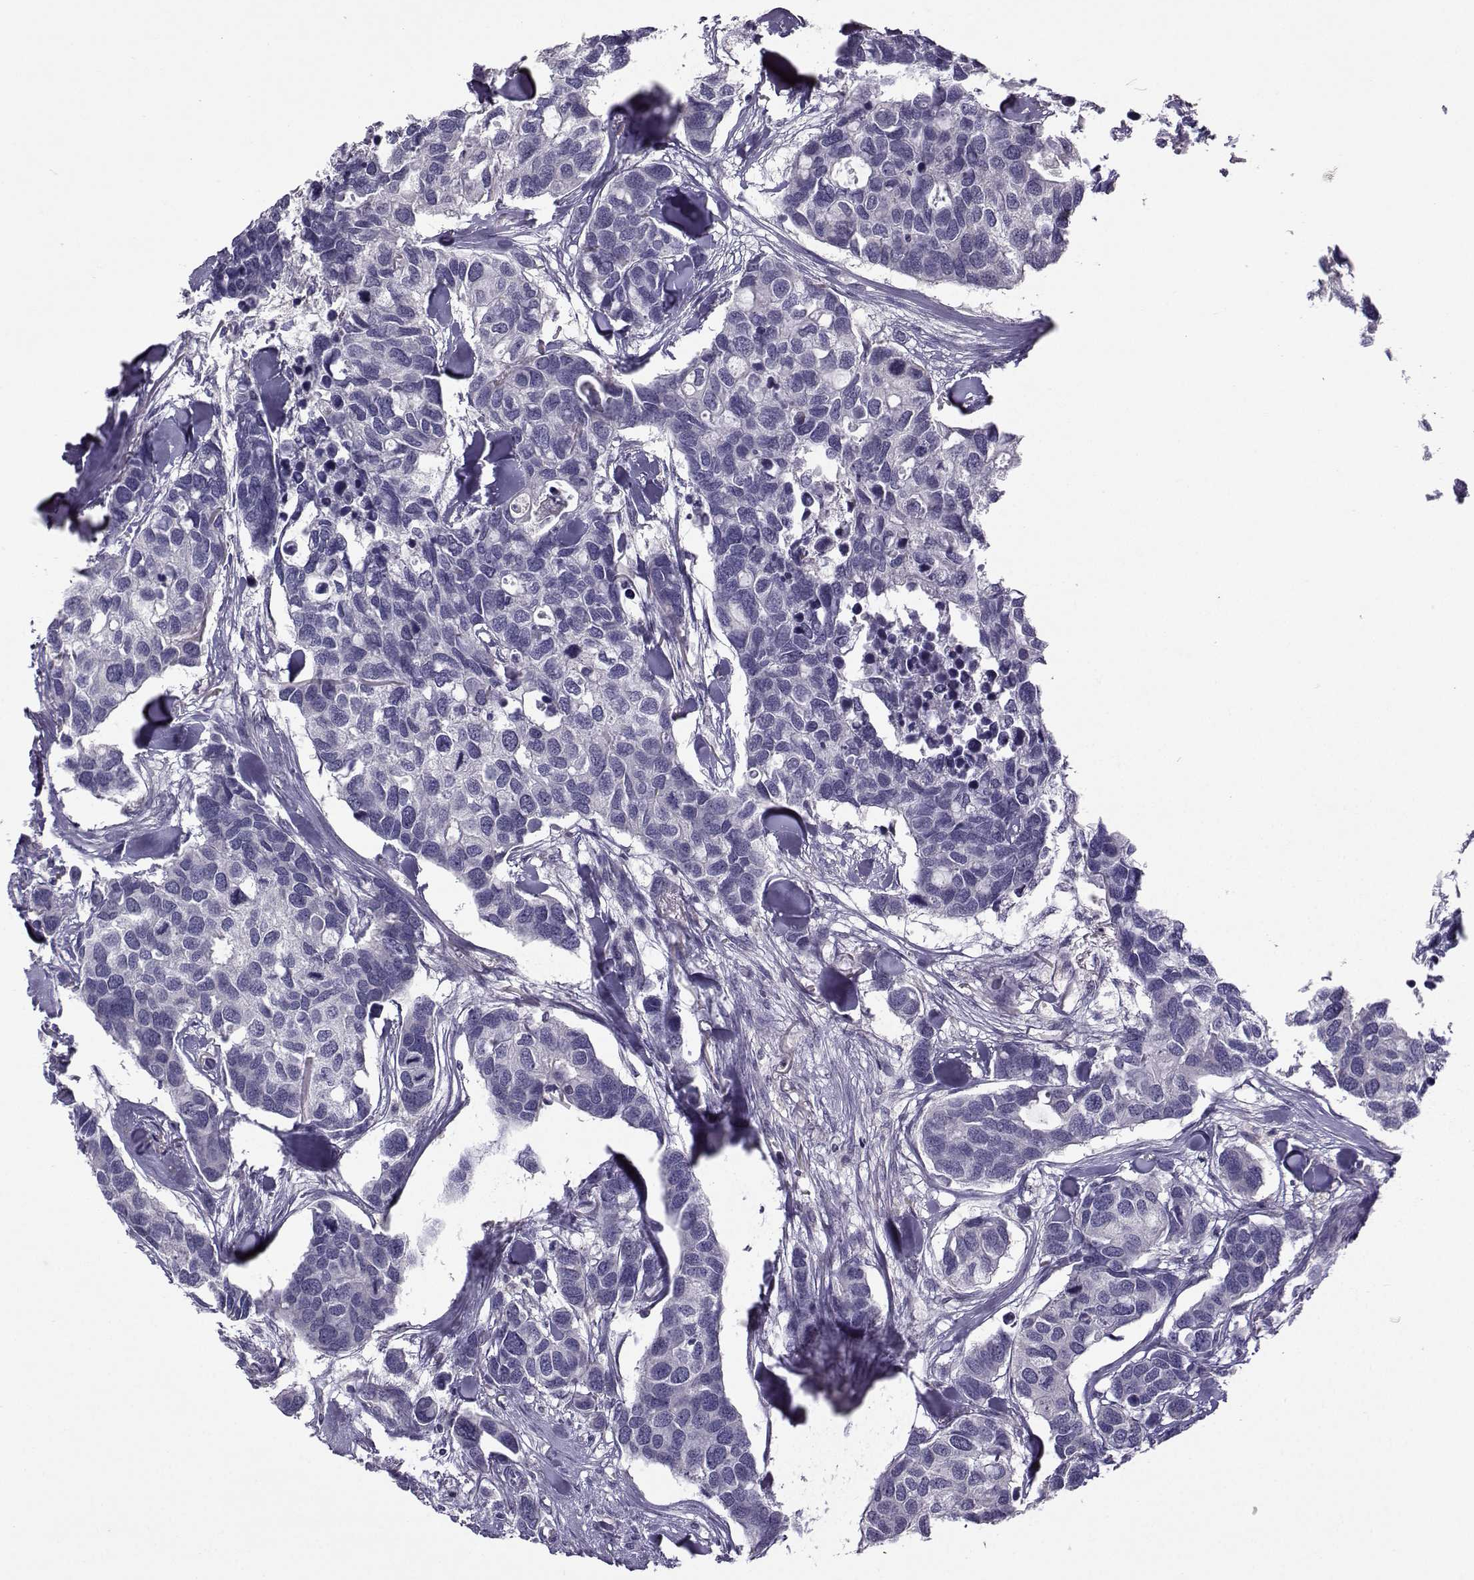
{"staining": {"intensity": "negative", "quantity": "none", "location": "none"}, "tissue": "breast cancer", "cell_type": "Tumor cells", "image_type": "cancer", "snomed": [{"axis": "morphology", "description": "Duct carcinoma"}, {"axis": "topography", "description": "Breast"}], "caption": "This micrograph is of breast cancer (invasive ductal carcinoma) stained with immunohistochemistry to label a protein in brown with the nuclei are counter-stained blue. There is no positivity in tumor cells.", "gene": "FCAMR", "patient": {"sex": "female", "age": 83}}